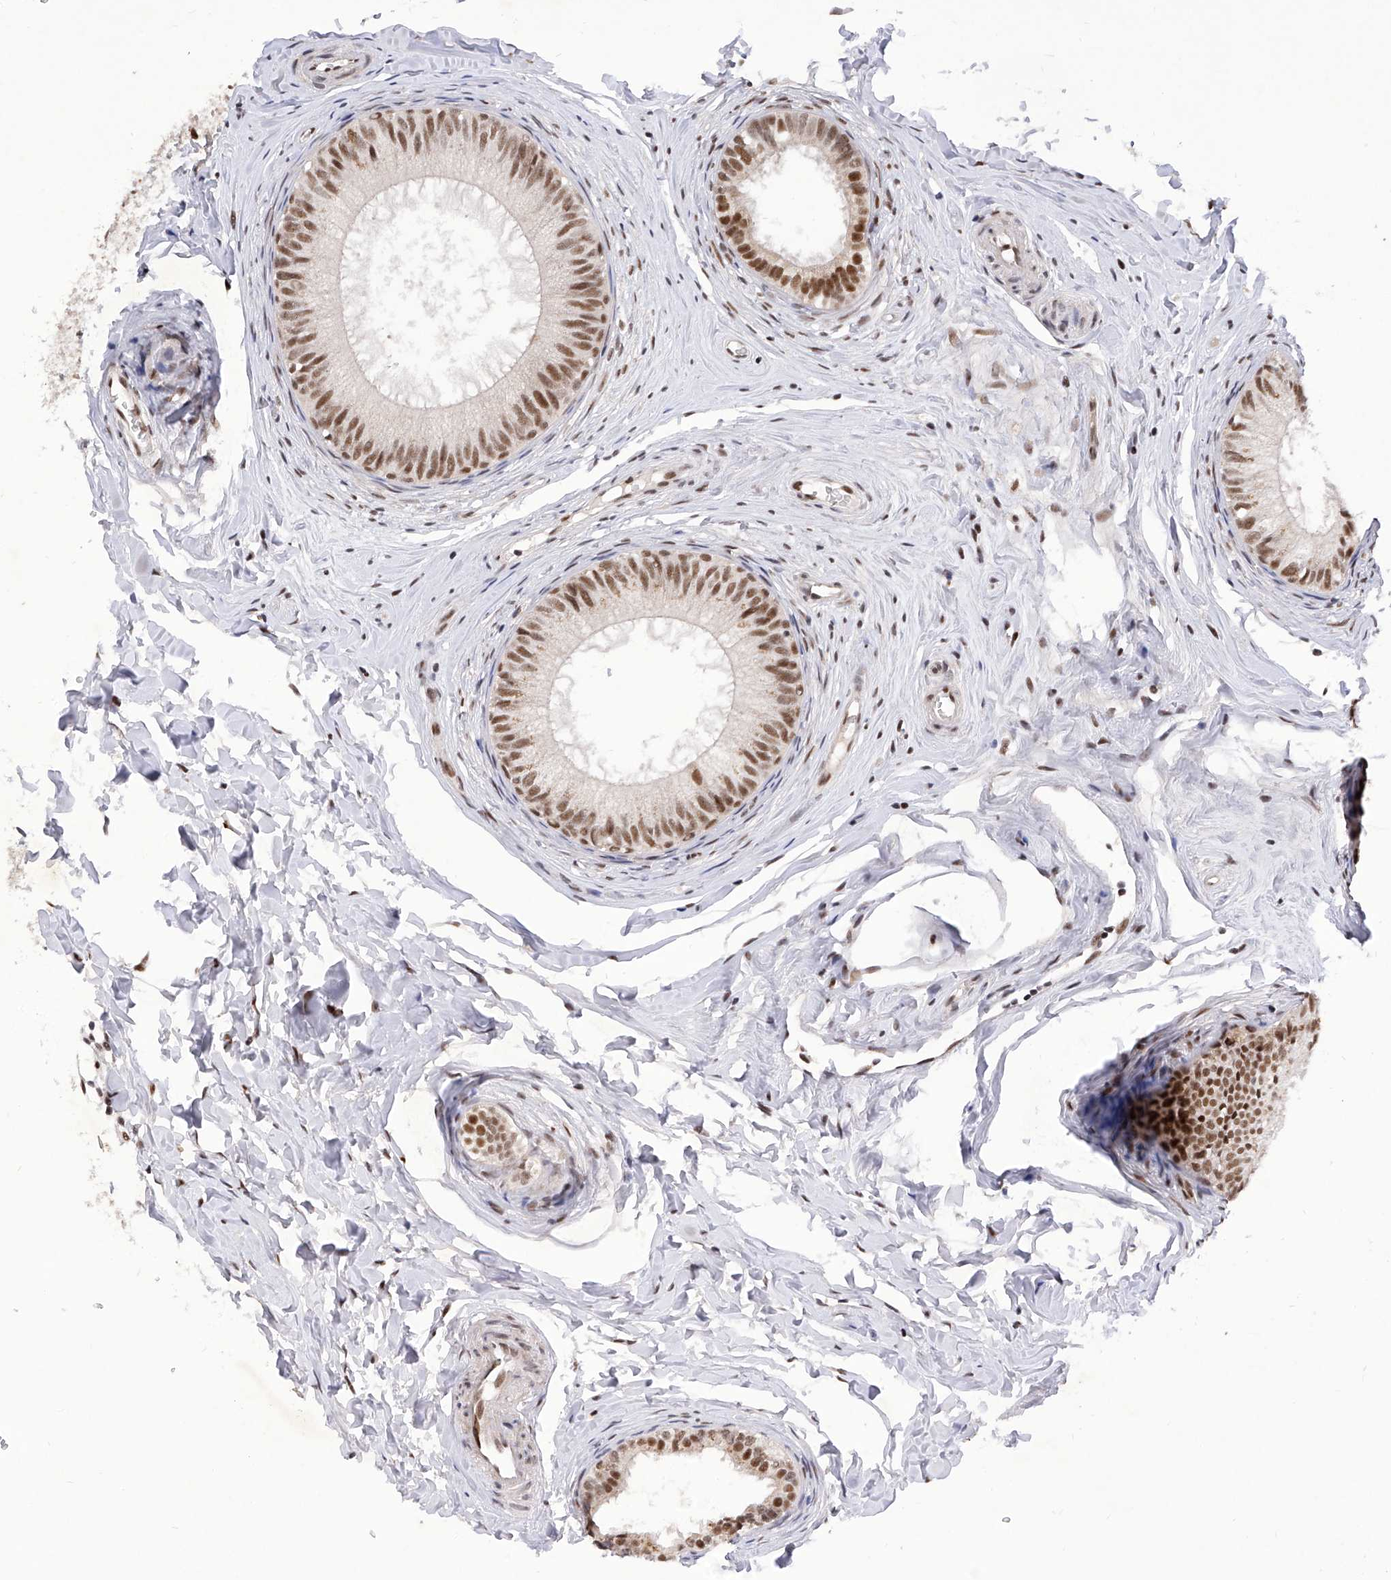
{"staining": {"intensity": "strong", "quantity": ">75%", "location": "nuclear"}, "tissue": "epididymis", "cell_type": "Glandular cells", "image_type": "normal", "snomed": [{"axis": "morphology", "description": "Normal tissue, NOS"}, {"axis": "topography", "description": "Epididymis"}], "caption": "Immunohistochemical staining of normal human epididymis shows strong nuclear protein expression in about >75% of glandular cells.", "gene": "RAD54L", "patient": {"sex": "male", "age": 34}}